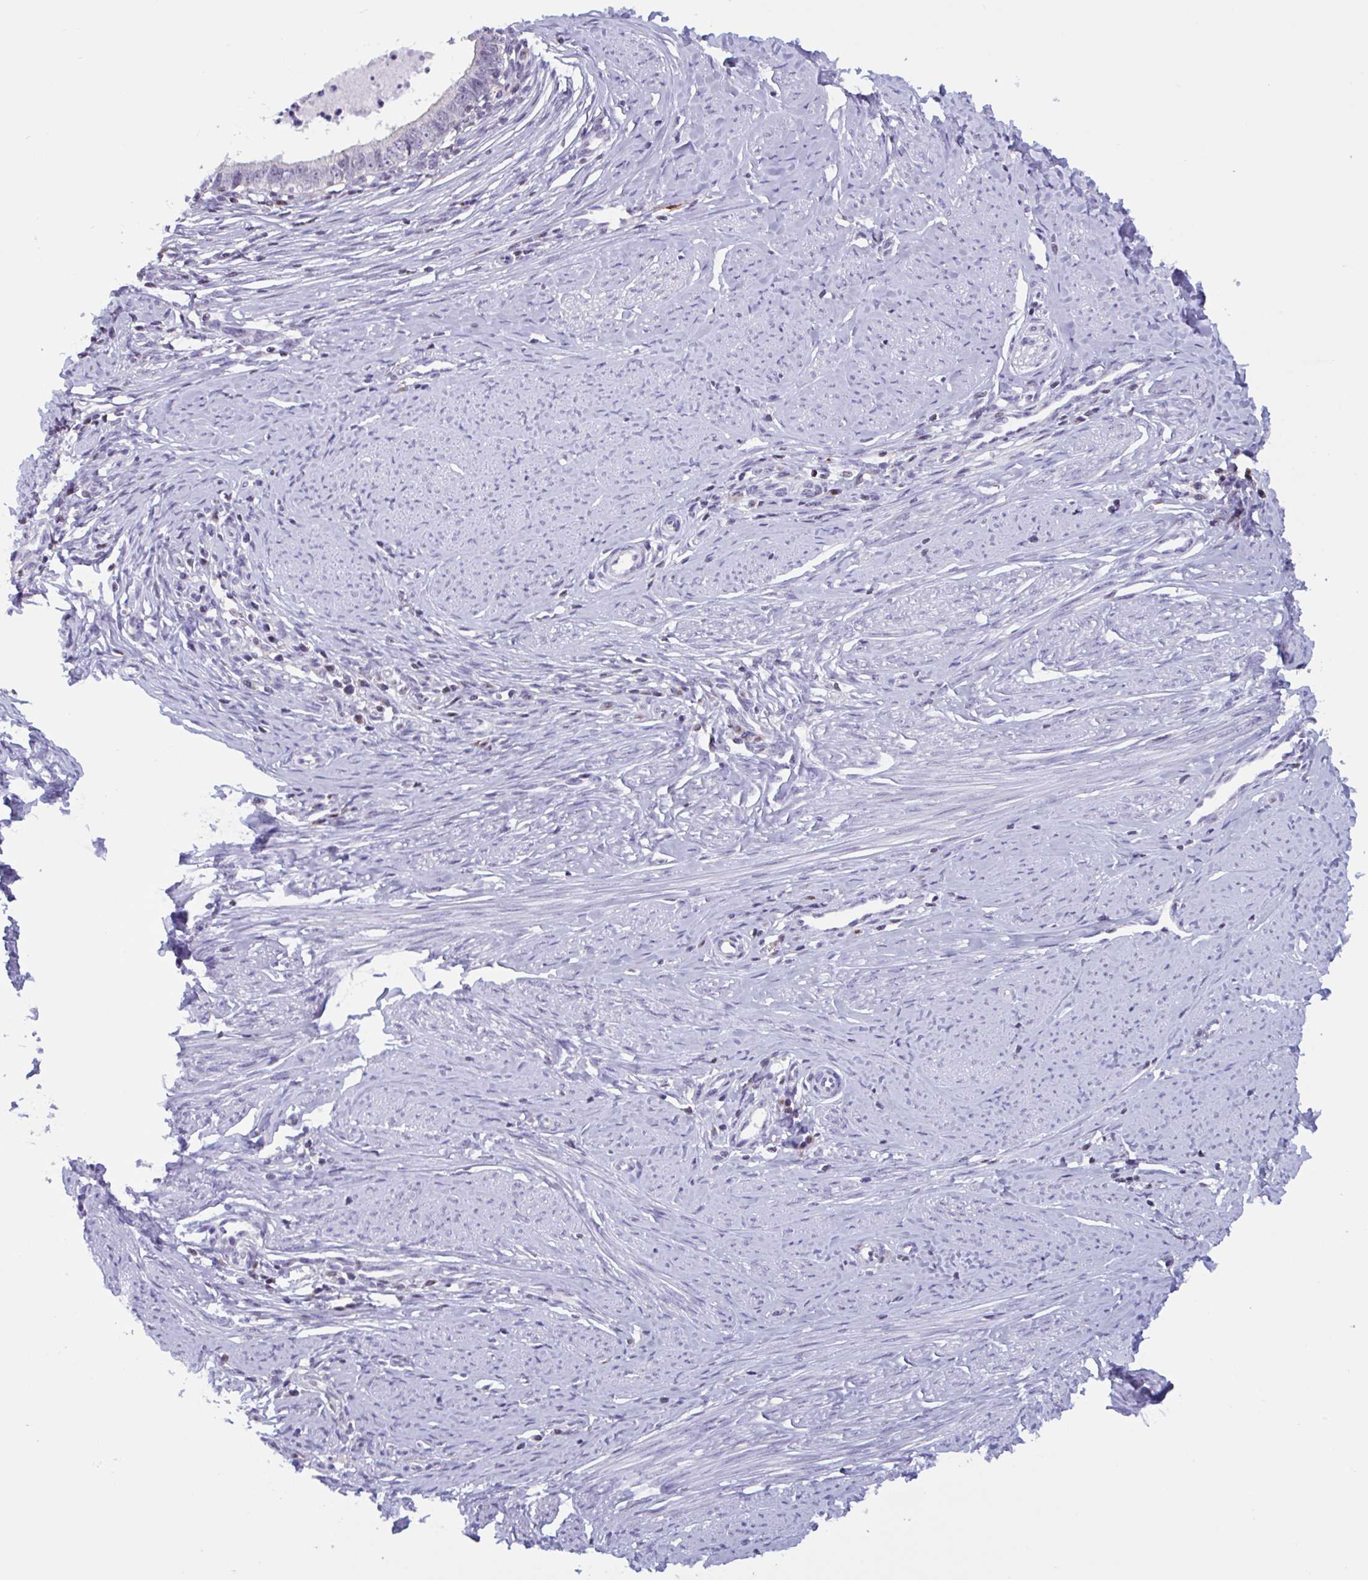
{"staining": {"intensity": "negative", "quantity": "none", "location": "none"}, "tissue": "cervical cancer", "cell_type": "Tumor cells", "image_type": "cancer", "snomed": [{"axis": "morphology", "description": "Adenocarcinoma, NOS"}, {"axis": "topography", "description": "Cervix"}], "caption": "Cervical cancer (adenocarcinoma) stained for a protein using IHC shows no positivity tumor cells.", "gene": "SNX11", "patient": {"sex": "female", "age": 36}}